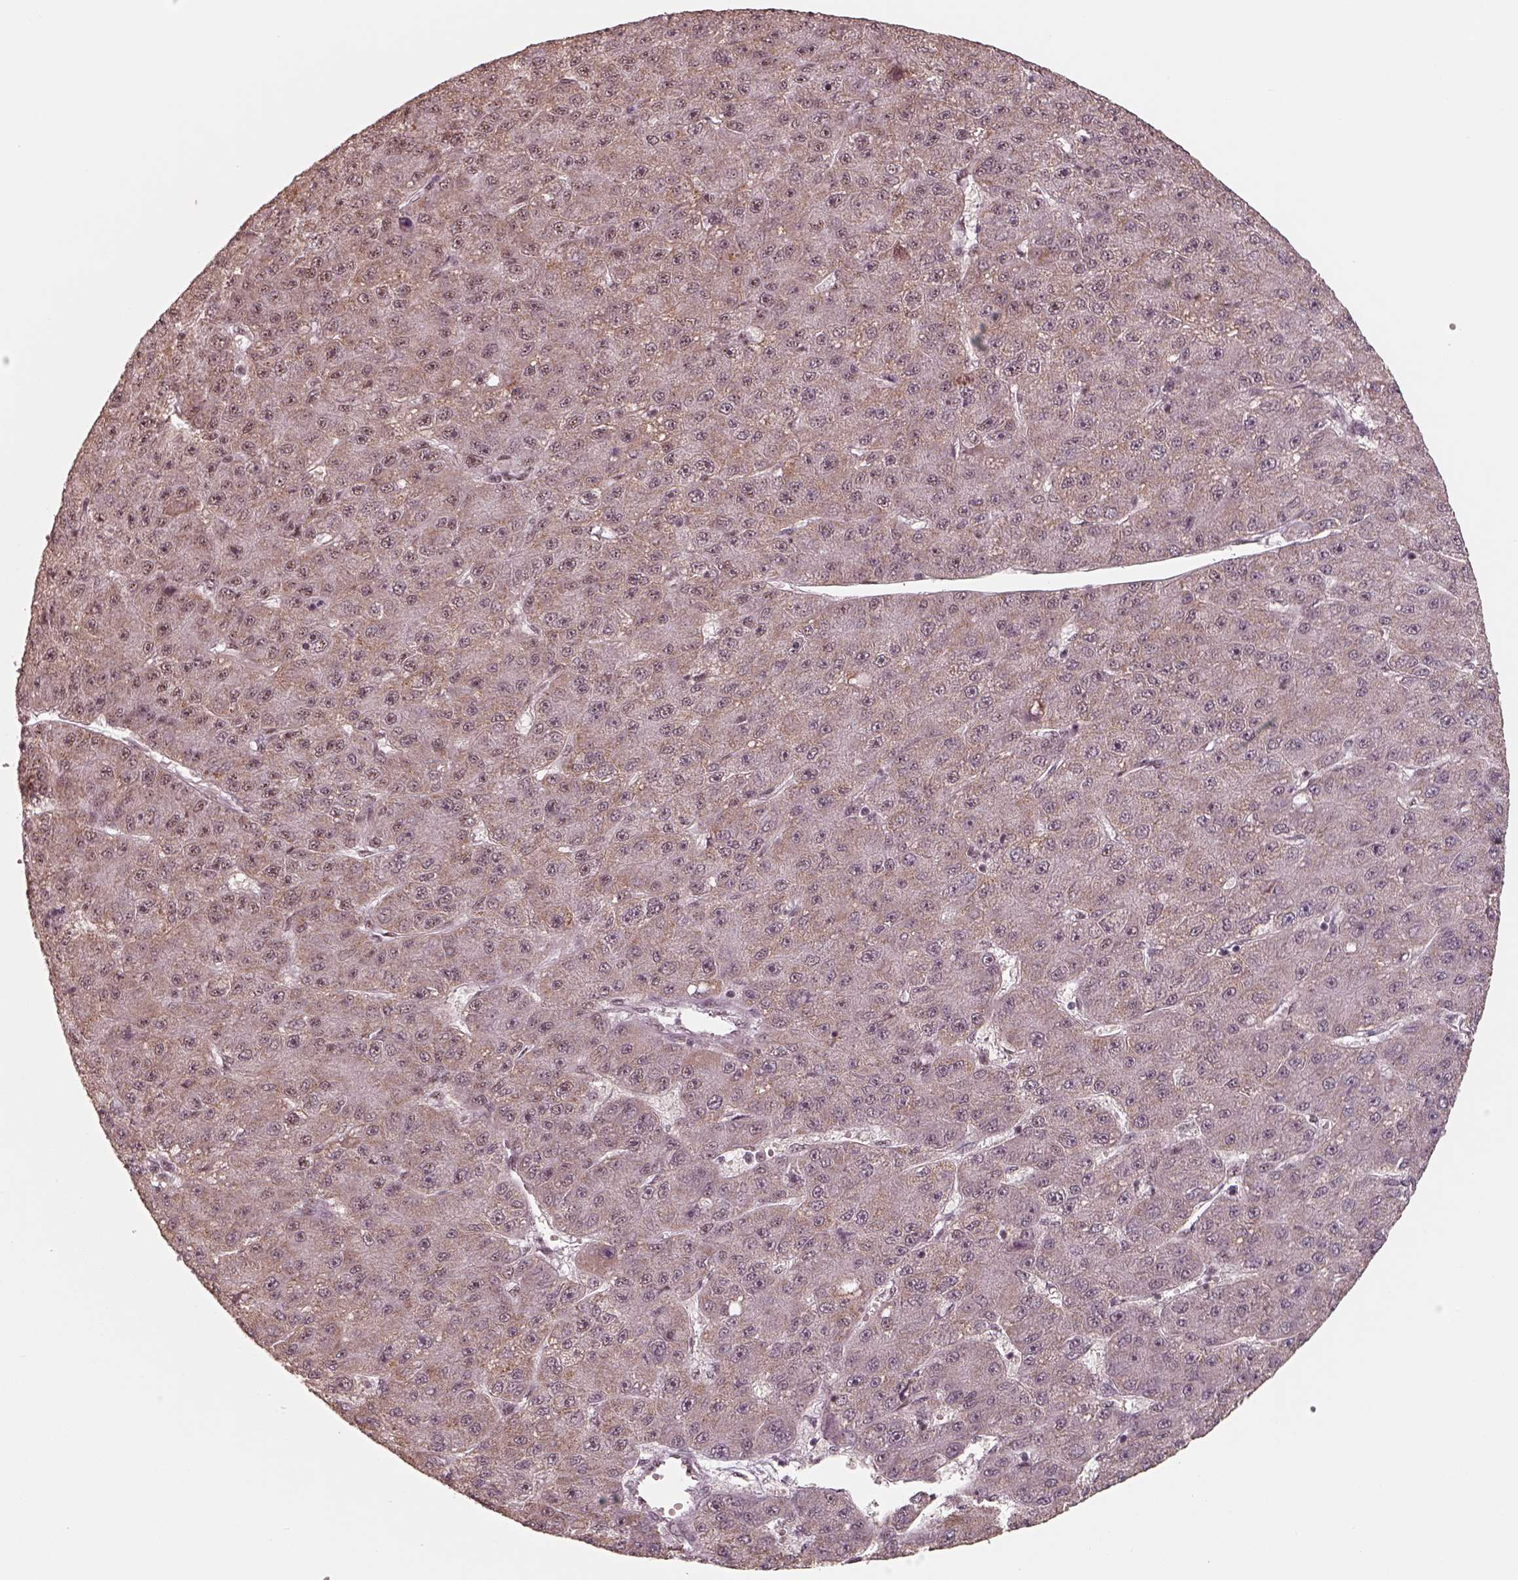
{"staining": {"intensity": "moderate", "quantity": "25%-75%", "location": "nuclear"}, "tissue": "liver cancer", "cell_type": "Tumor cells", "image_type": "cancer", "snomed": [{"axis": "morphology", "description": "Carcinoma, Hepatocellular, NOS"}, {"axis": "topography", "description": "Liver"}], "caption": "Immunohistochemical staining of liver hepatocellular carcinoma demonstrates medium levels of moderate nuclear staining in about 25%-75% of tumor cells. Using DAB (3,3'-diaminobenzidine) (brown) and hematoxylin (blue) stains, captured at high magnification using brightfield microscopy.", "gene": "ATXN7L3", "patient": {"sex": "male", "age": 67}}